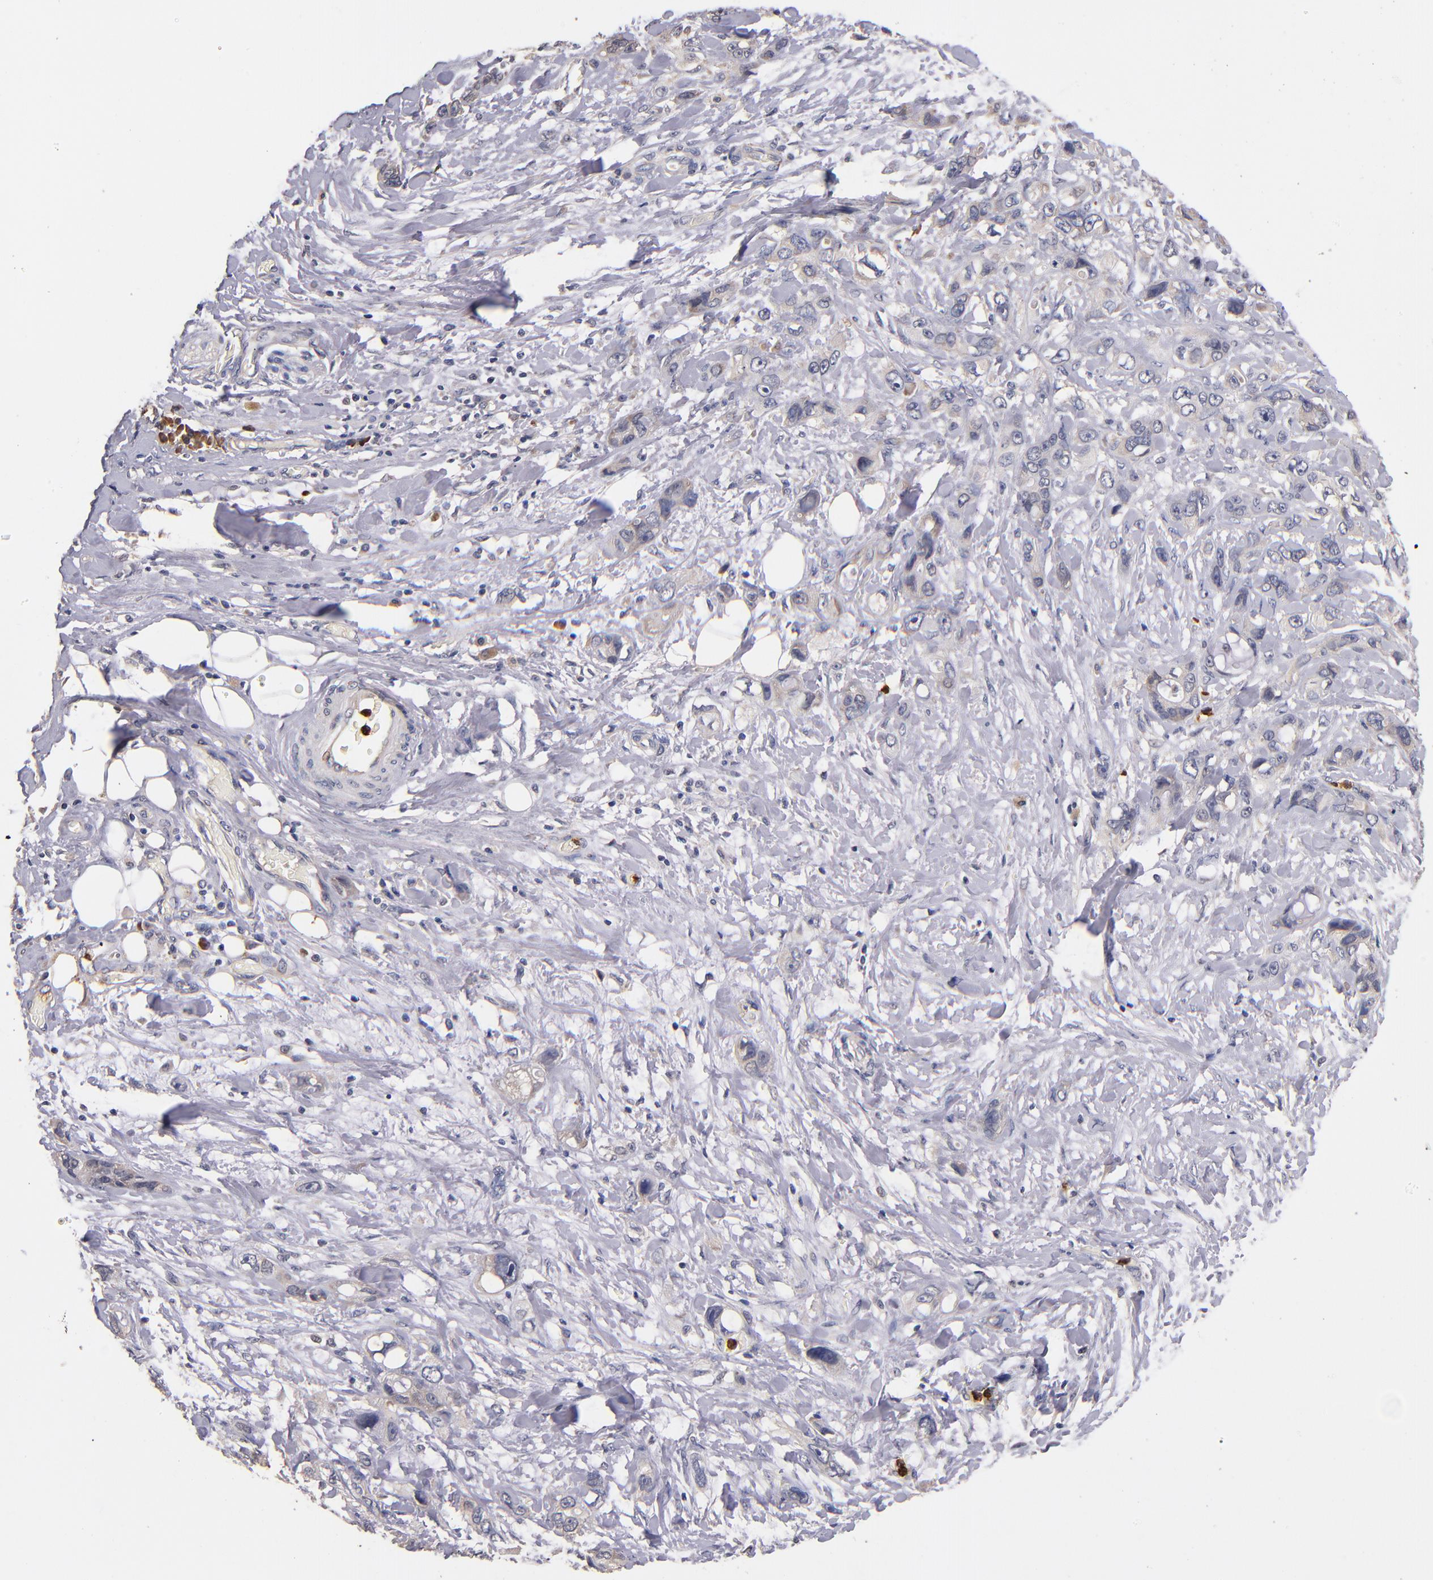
{"staining": {"intensity": "weak", "quantity": "25%-75%", "location": "cytoplasmic/membranous"}, "tissue": "stomach cancer", "cell_type": "Tumor cells", "image_type": "cancer", "snomed": [{"axis": "morphology", "description": "Adenocarcinoma, NOS"}, {"axis": "topography", "description": "Stomach, upper"}], "caption": "IHC (DAB) staining of human stomach cancer exhibits weak cytoplasmic/membranous protein staining in about 25%-75% of tumor cells.", "gene": "TTLL12", "patient": {"sex": "male", "age": 47}}